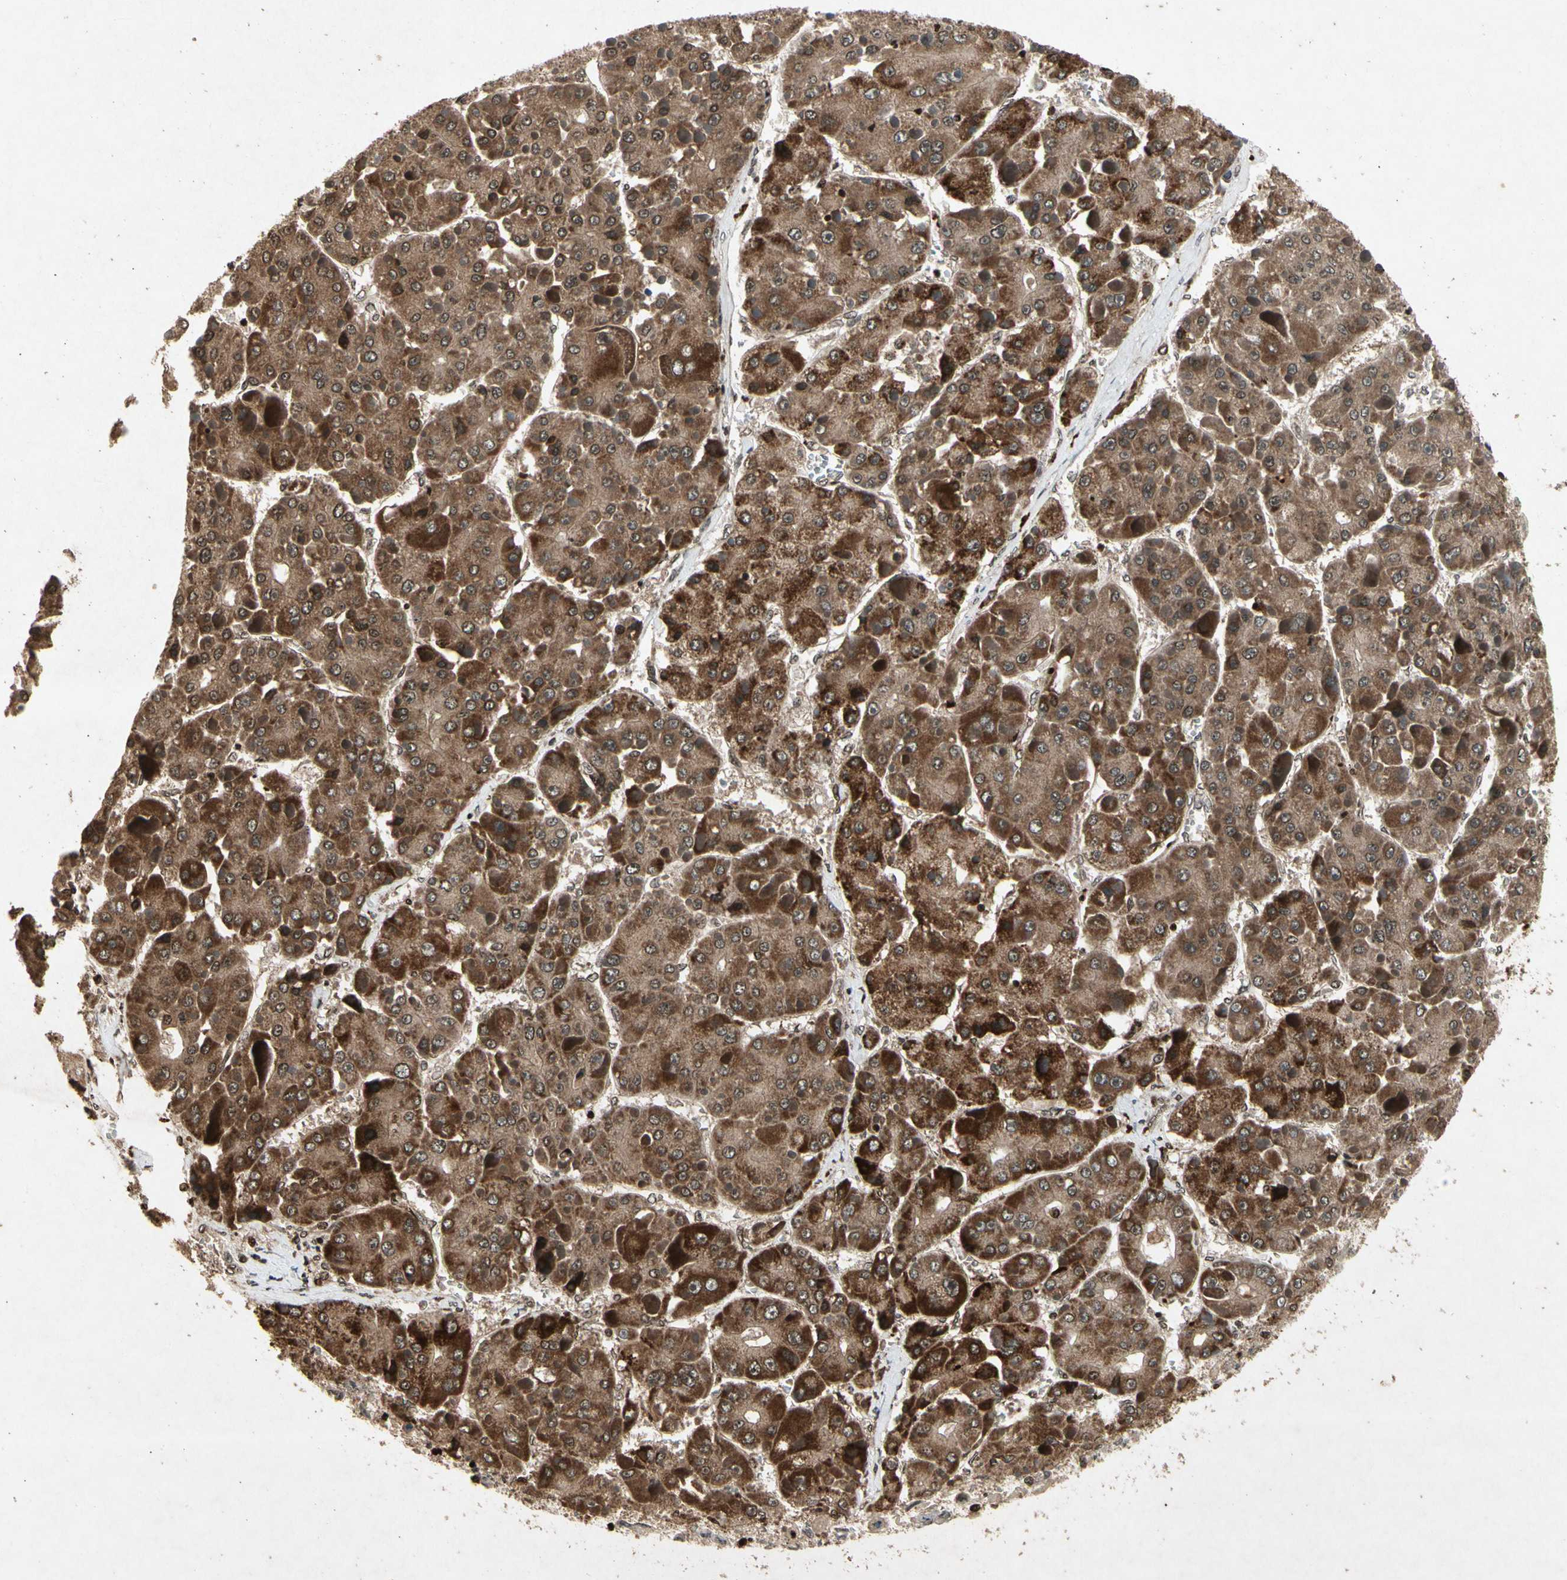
{"staining": {"intensity": "strong", "quantity": "25%-75%", "location": "cytoplasmic/membranous"}, "tissue": "liver cancer", "cell_type": "Tumor cells", "image_type": "cancer", "snomed": [{"axis": "morphology", "description": "Carcinoma, Hepatocellular, NOS"}, {"axis": "topography", "description": "Liver"}], "caption": "Protein expression analysis of human liver cancer reveals strong cytoplasmic/membranous positivity in approximately 25%-75% of tumor cells.", "gene": "GLRX", "patient": {"sex": "female", "age": 73}}